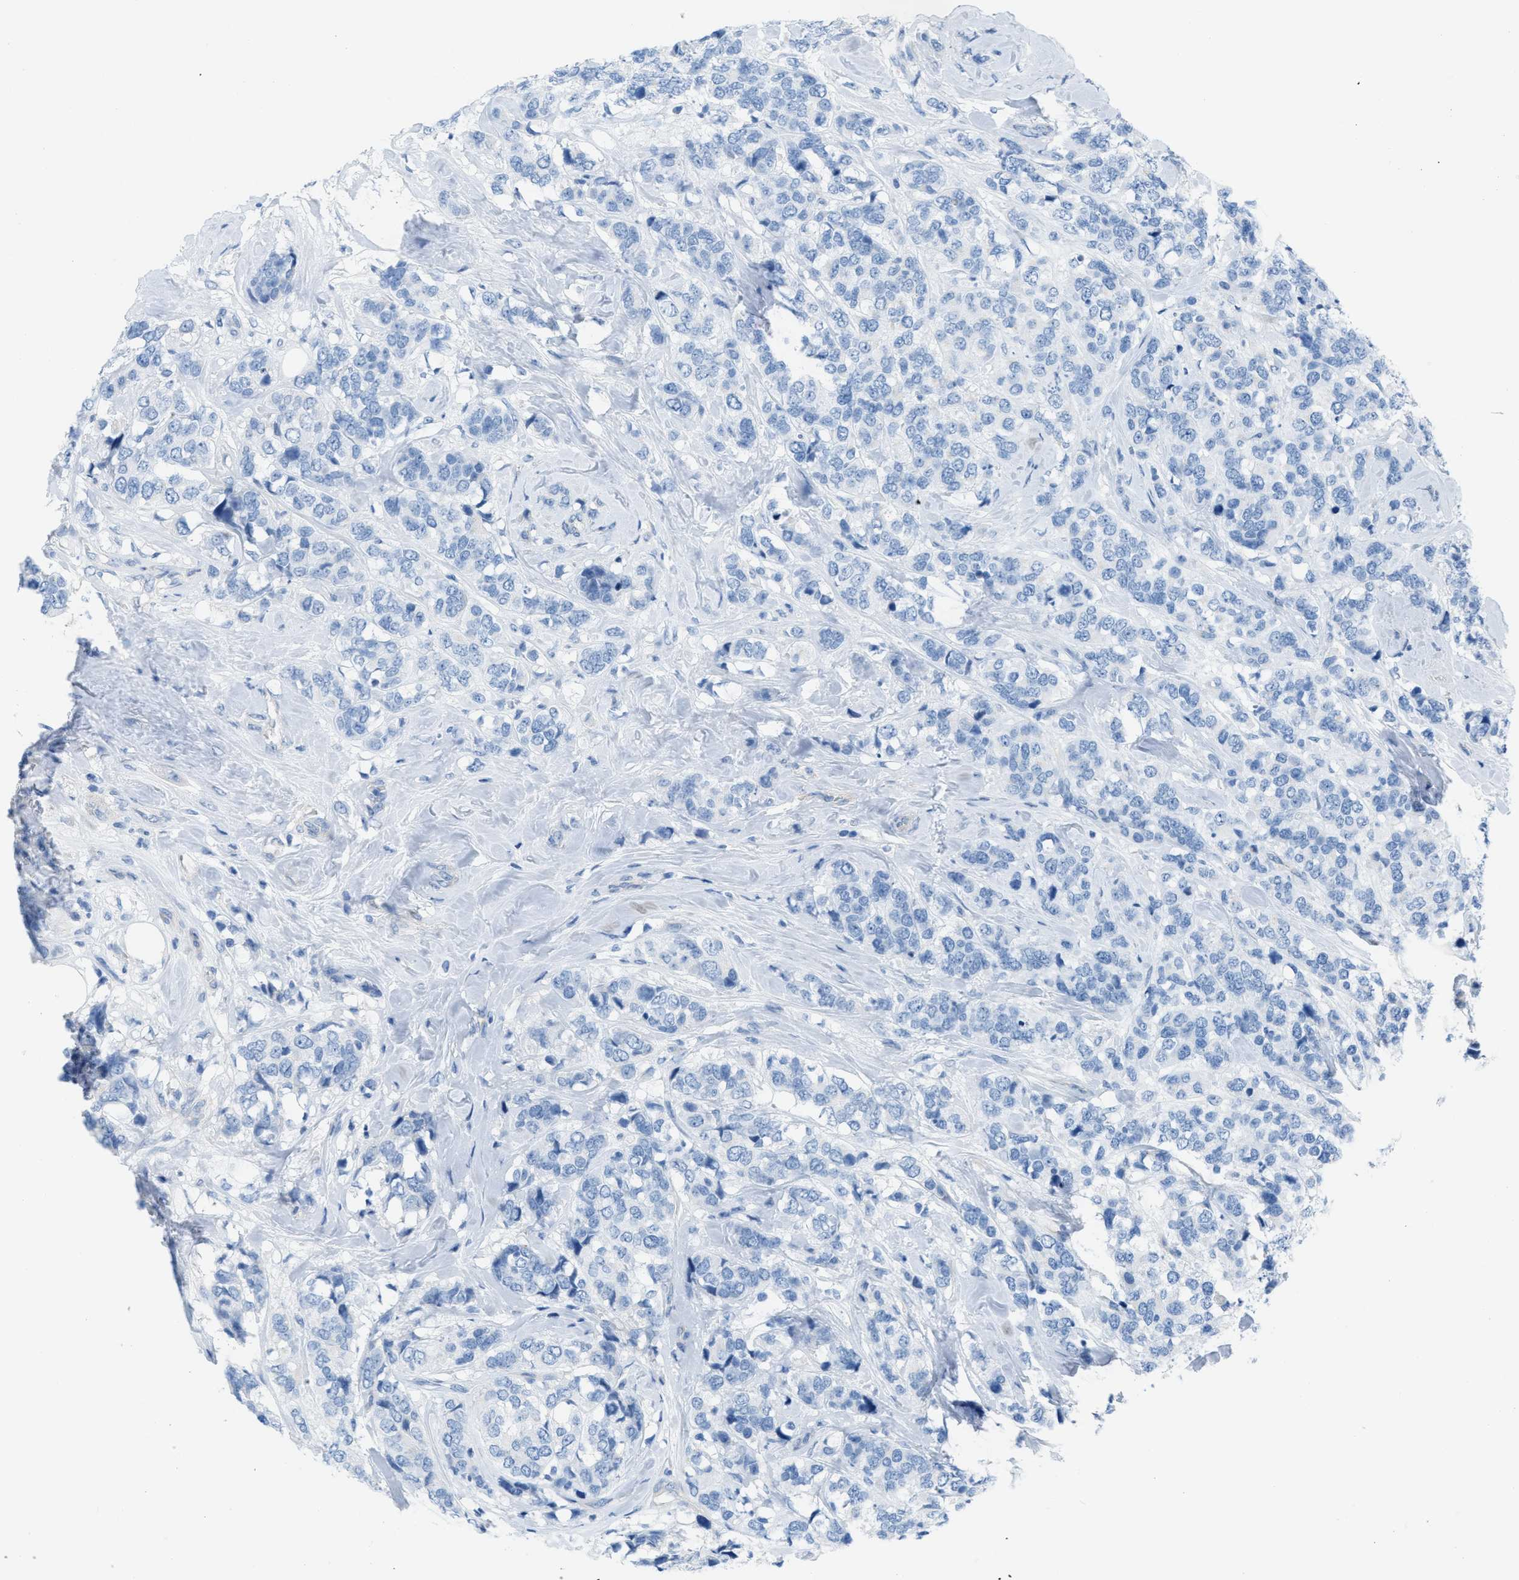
{"staining": {"intensity": "negative", "quantity": "none", "location": "none"}, "tissue": "breast cancer", "cell_type": "Tumor cells", "image_type": "cancer", "snomed": [{"axis": "morphology", "description": "Lobular carcinoma"}, {"axis": "topography", "description": "Breast"}], "caption": "Immunohistochemistry image of neoplastic tissue: breast cancer stained with DAB reveals no significant protein staining in tumor cells.", "gene": "ASGR1", "patient": {"sex": "female", "age": 59}}